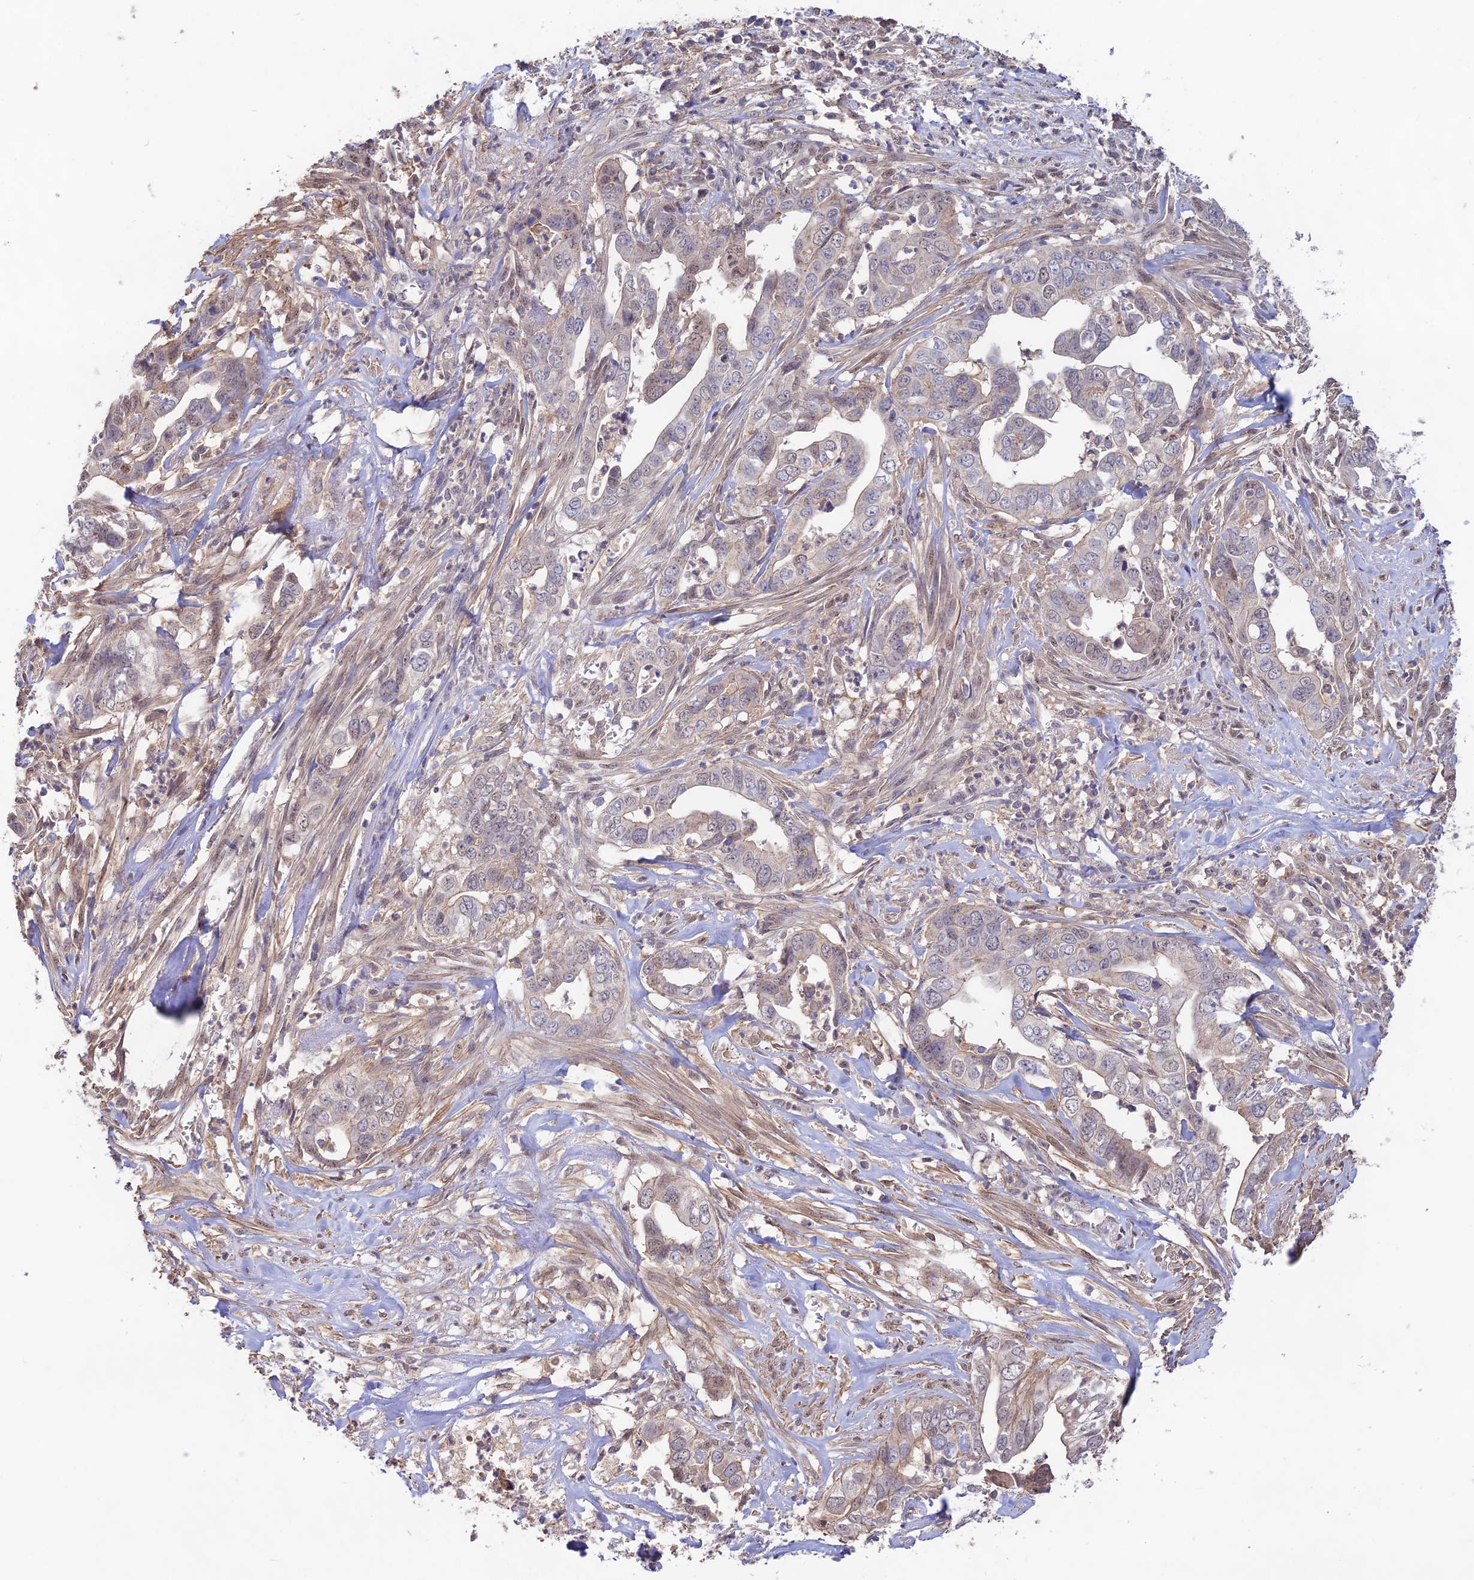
{"staining": {"intensity": "moderate", "quantity": "<25%", "location": "nuclear"}, "tissue": "liver cancer", "cell_type": "Tumor cells", "image_type": "cancer", "snomed": [{"axis": "morphology", "description": "Cholangiocarcinoma"}, {"axis": "topography", "description": "Liver"}], "caption": "This is a micrograph of immunohistochemistry (IHC) staining of cholangiocarcinoma (liver), which shows moderate staining in the nuclear of tumor cells.", "gene": "CLCF1", "patient": {"sex": "female", "age": 79}}